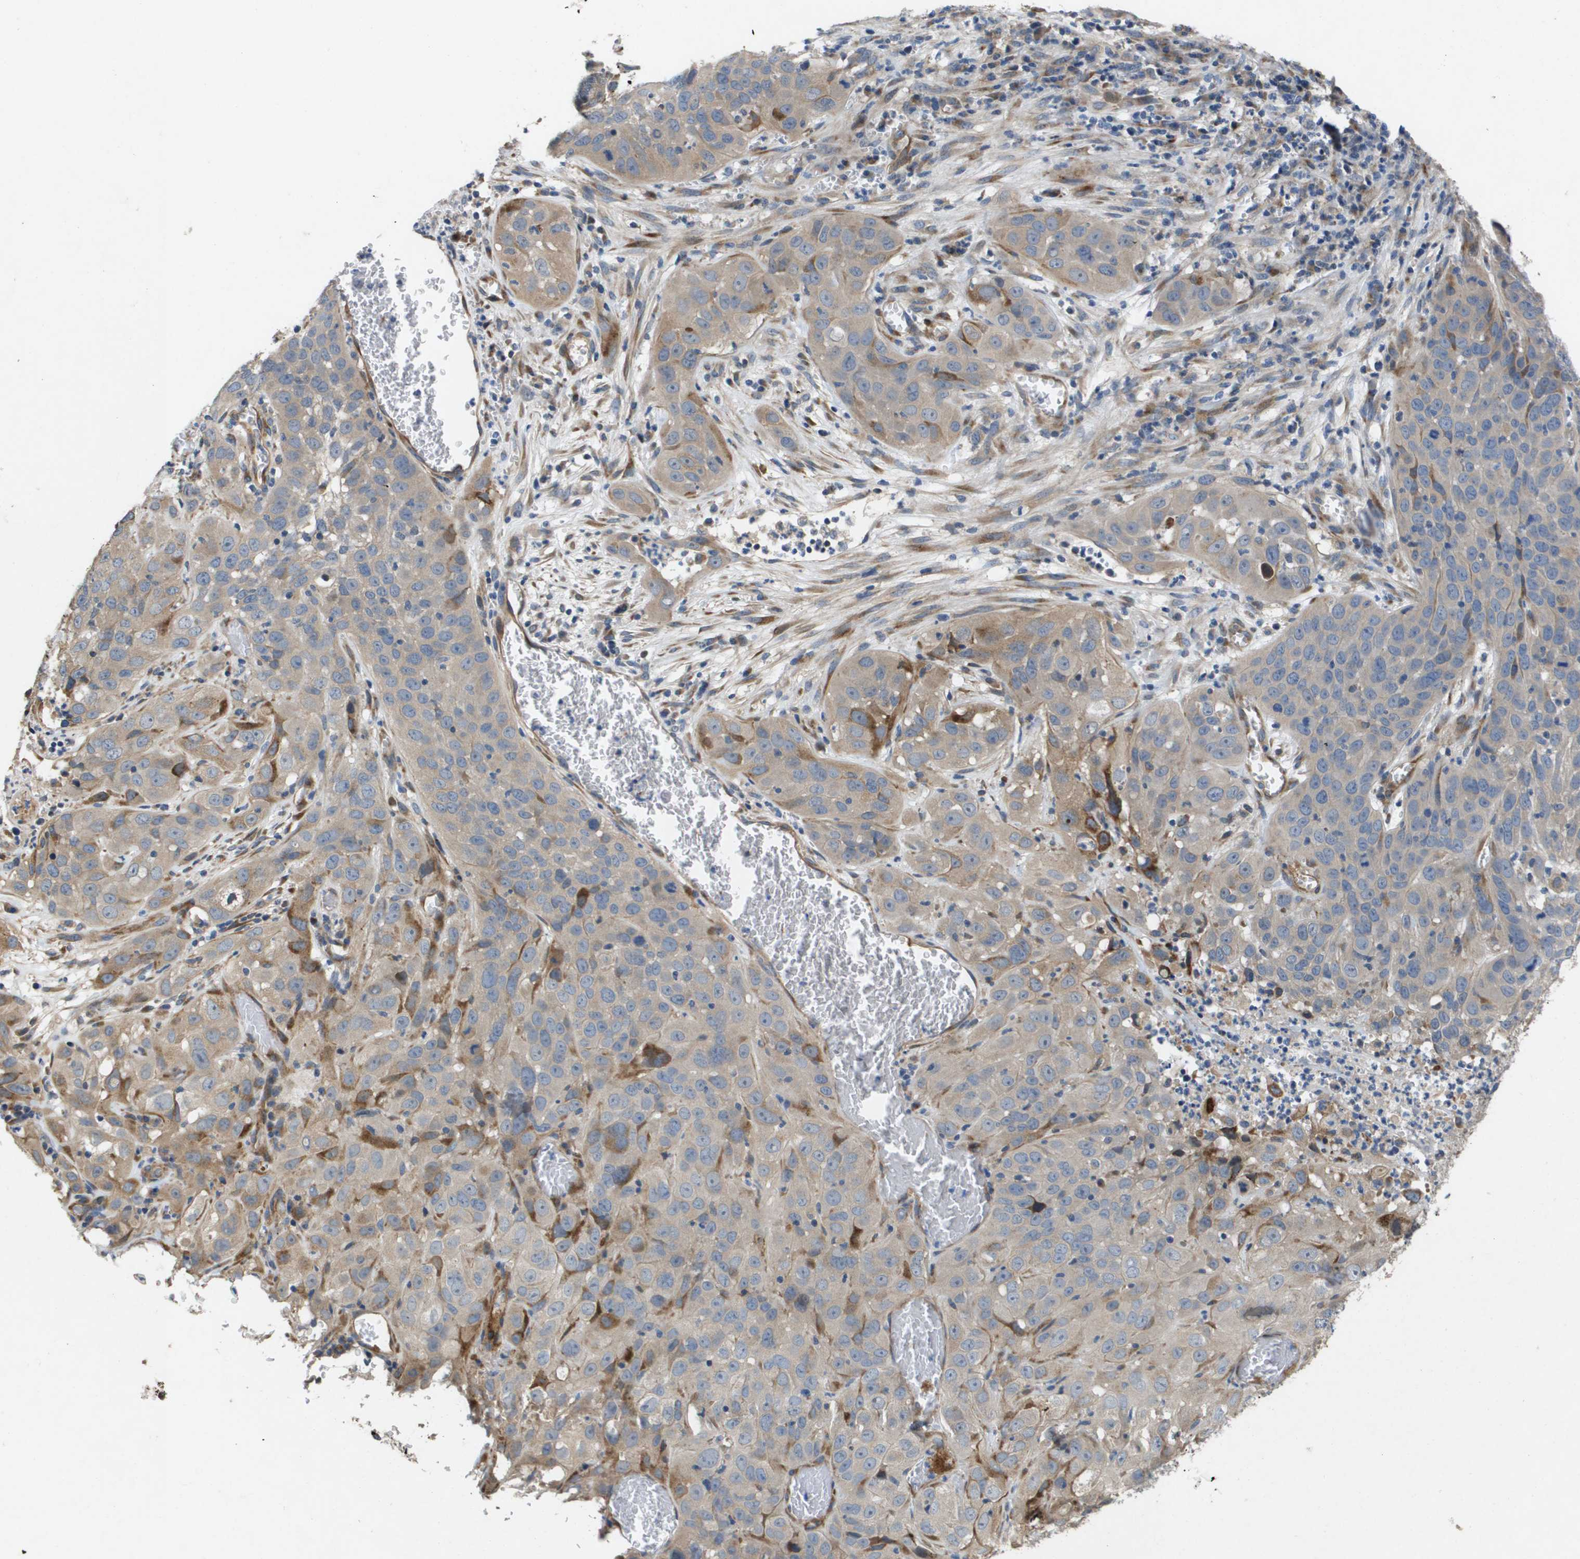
{"staining": {"intensity": "weak", "quantity": ">75%", "location": "cytoplasmic/membranous"}, "tissue": "cervical cancer", "cell_type": "Tumor cells", "image_type": "cancer", "snomed": [{"axis": "morphology", "description": "Squamous cell carcinoma, NOS"}, {"axis": "topography", "description": "Cervix"}], "caption": "The micrograph shows immunohistochemical staining of cervical cancer (squamous cell carcinoma). There is weak cytoplasmic/membranous expression is present in about >75% of tumor cells.", "gene": "ENTPD2", "patient": {"sex": "female", "age": 32}}